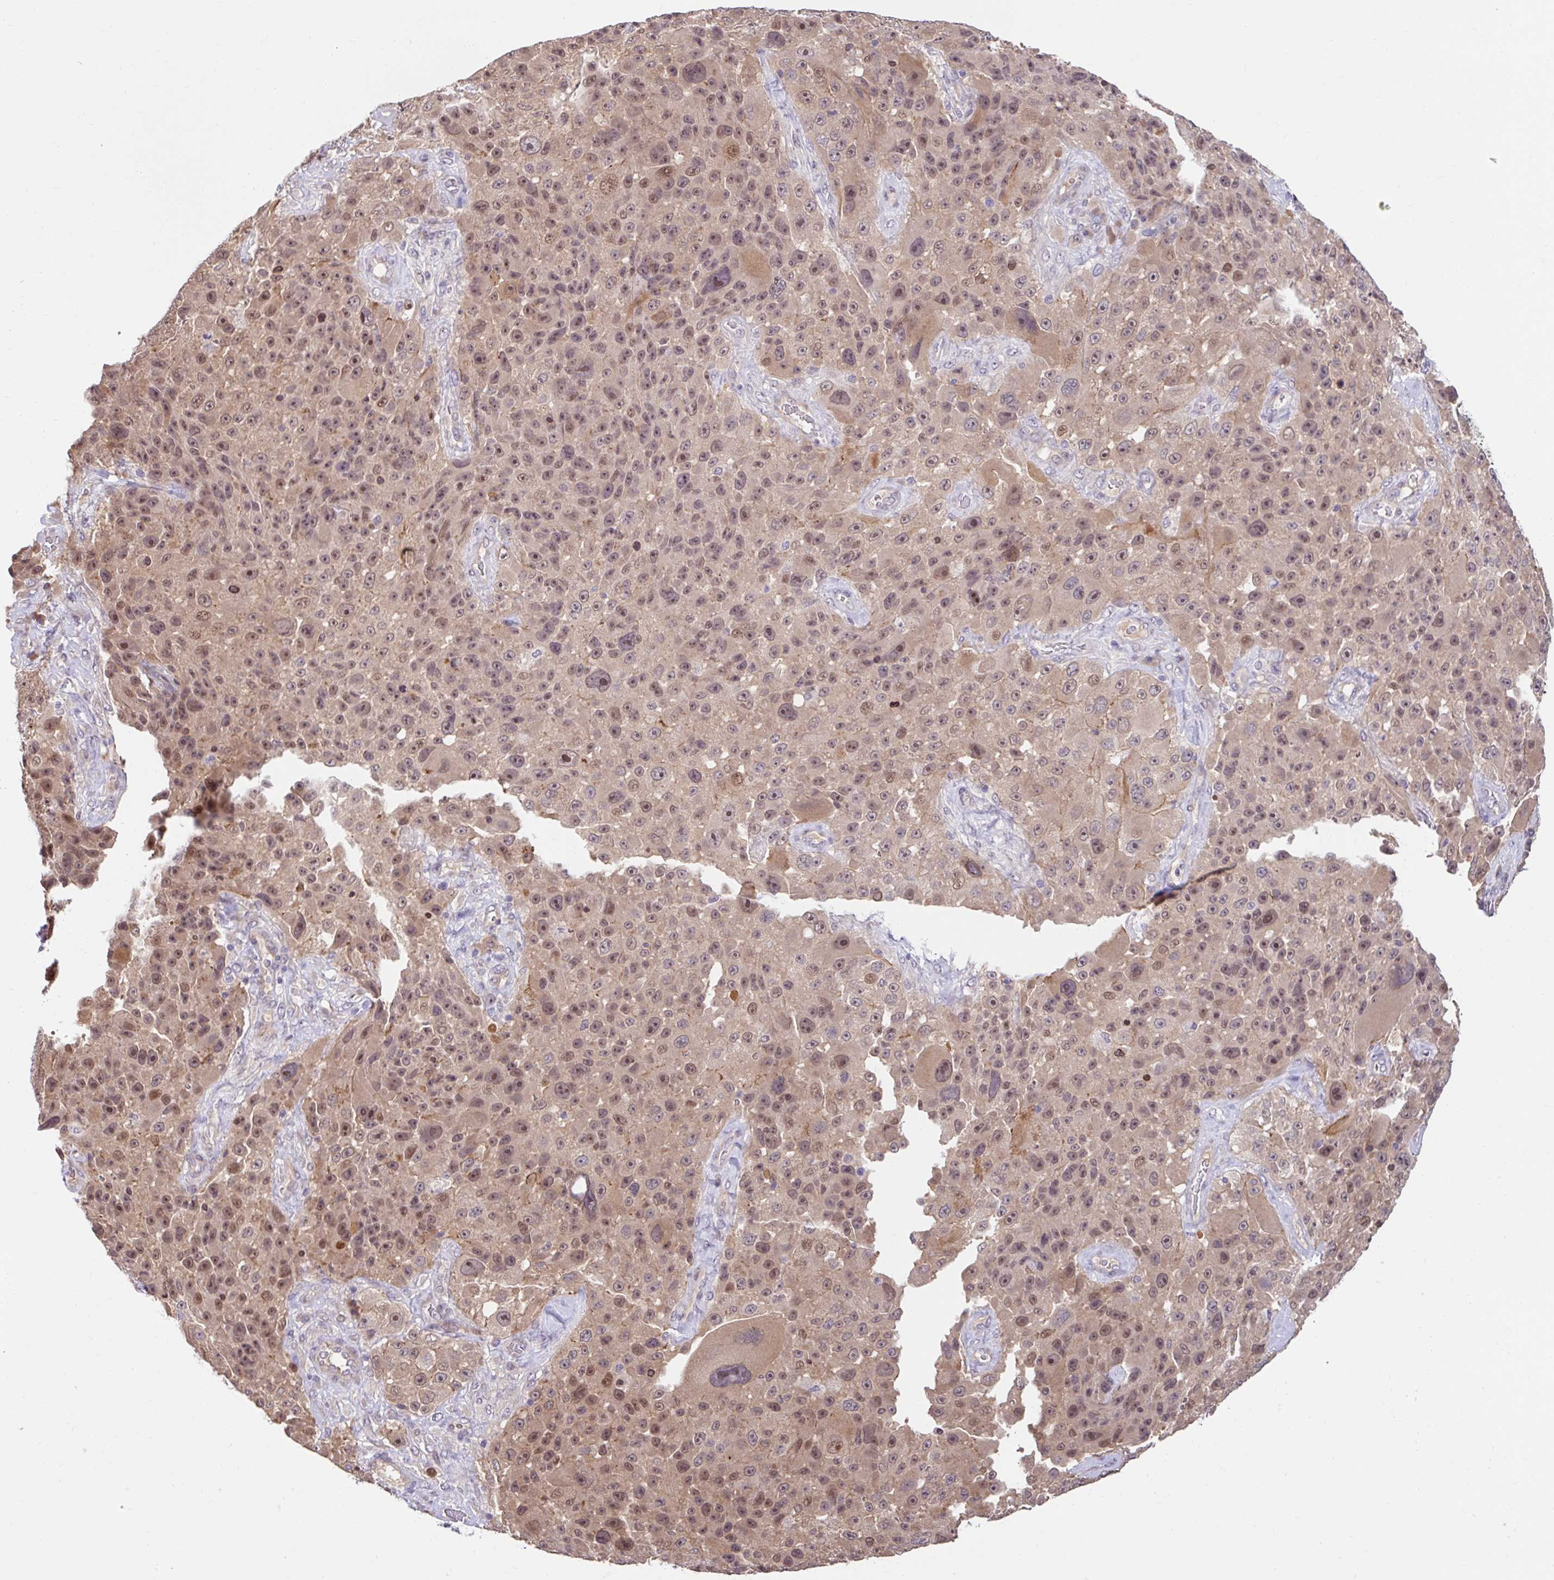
{"staining": {"intensity": "weak", "quantity": ">75%", "location": "cytoplasmic/membranous,nuclear"}, "tissue": "melanoma", "cell_type": "Tumor cells", "image_type": "cancer", "snomed": [{"axis": "morphology", "description": "Malignant melanoma, Metastatic site"}, {"axis": "topography", "description": "Lymph node"}], "caption": "Tumor cells show low levels of weak cytoplasmic/membranous and nuclear expression in approximately >75% of cells in melanoma. Immunohistochemistry (ihc) stains the protein of interest in brown and the nuclei are stained blue.", "gene": "NT5C1B", "patient": {"sex": "male", "age": 62}}